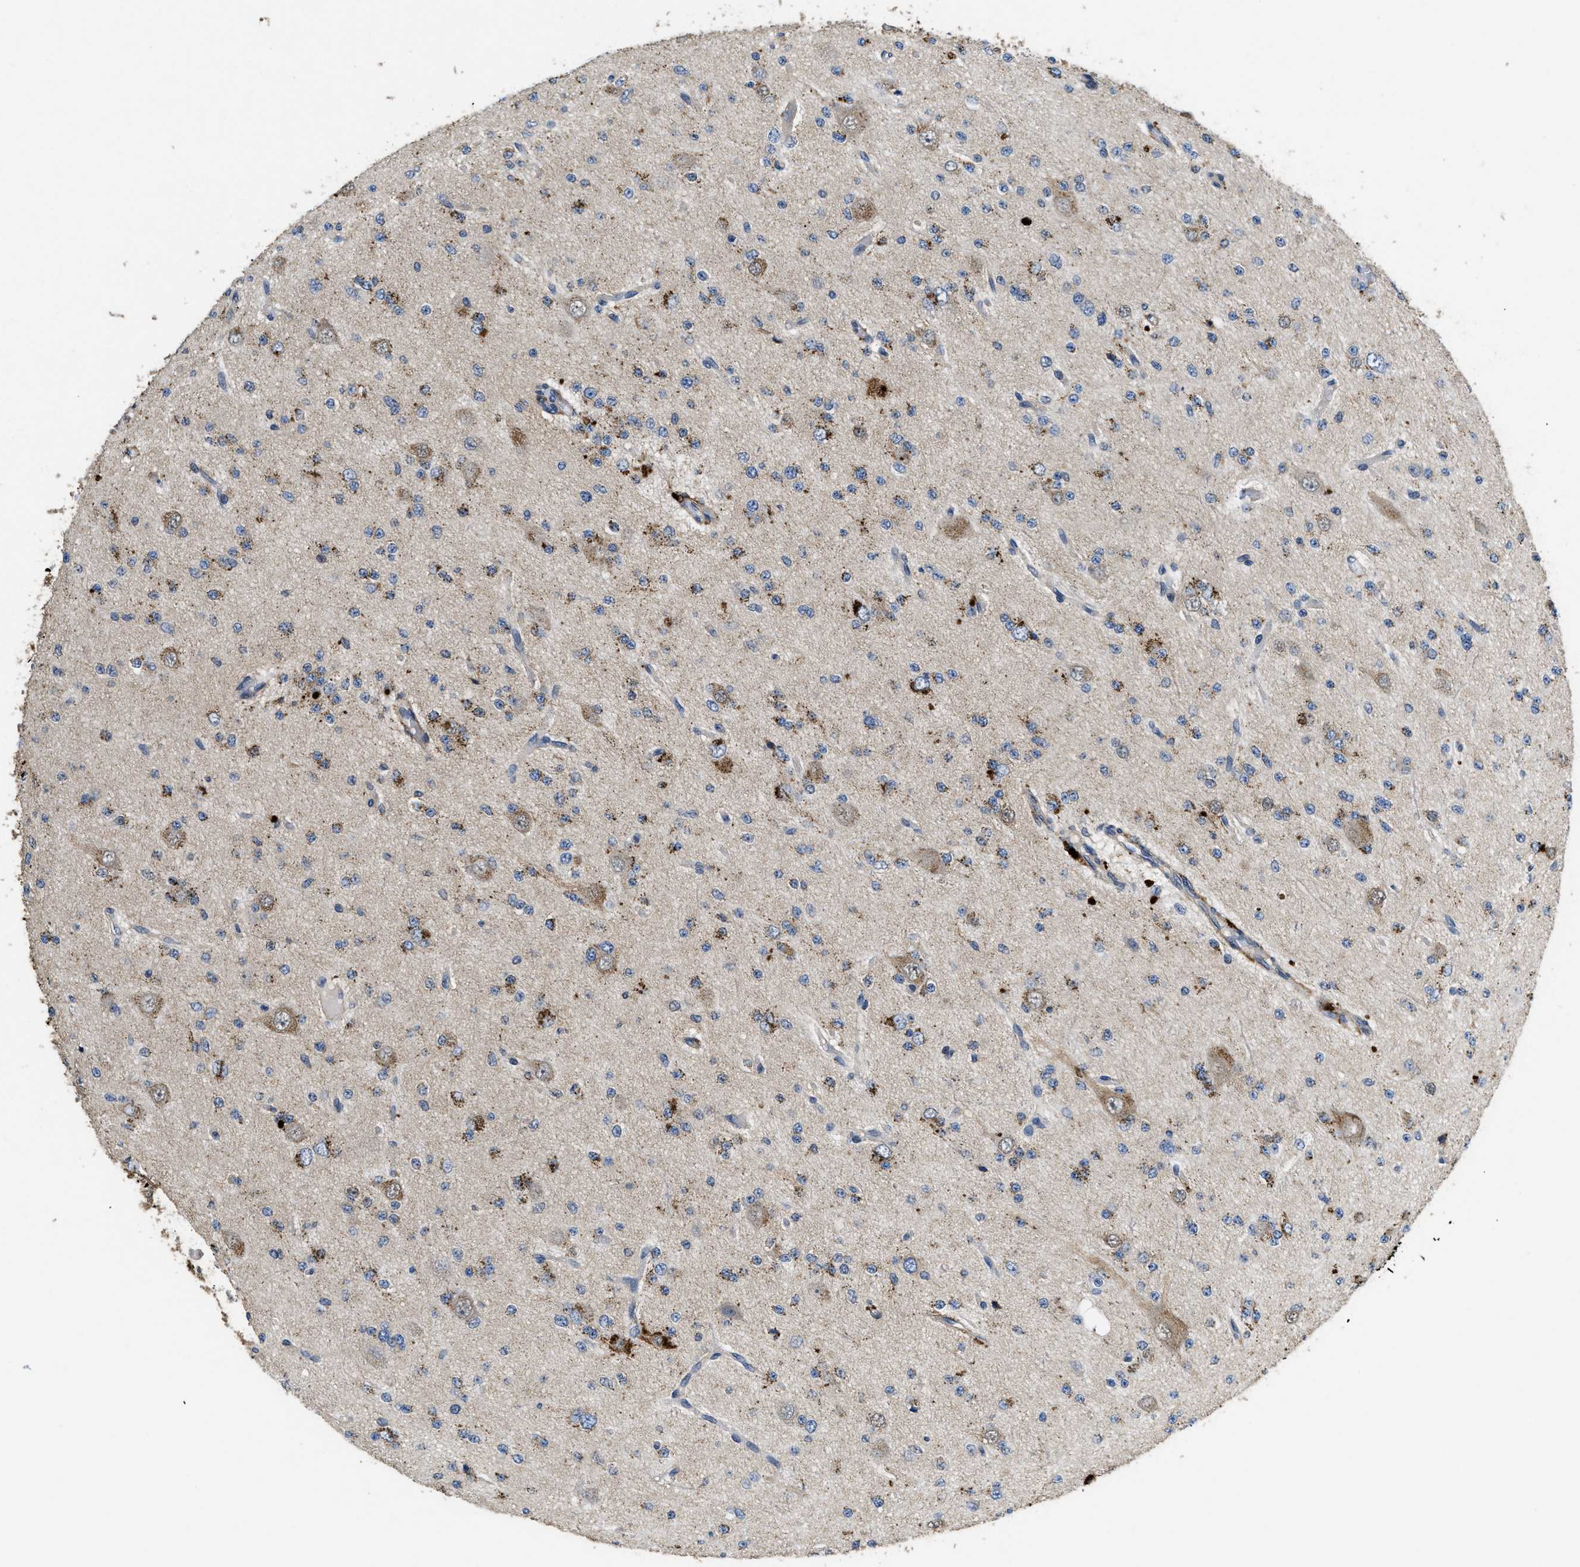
{"staining": {"intensity": "weak", "quantity": "25%-75%", "location": "cytoplasmic/membranous"}, "tissue": "glioma", "cell_type": "Tumor cells", "image_type": "cancer", "snomed": [{"axis": "morphology", "description": "Glioma, malignant, Low grade"}, {"axis": "topography", "description": "Brain"}], "caption": "Protein staining shows weak cytoplasmic/membranous expression in approximately 25%-75% of tumor cells in glioma. (brown staining indicates protein expression, while blue staining denotes nuclei).", "gene": "BMPR2", "patient": {"sex": "male", "age": 38}}